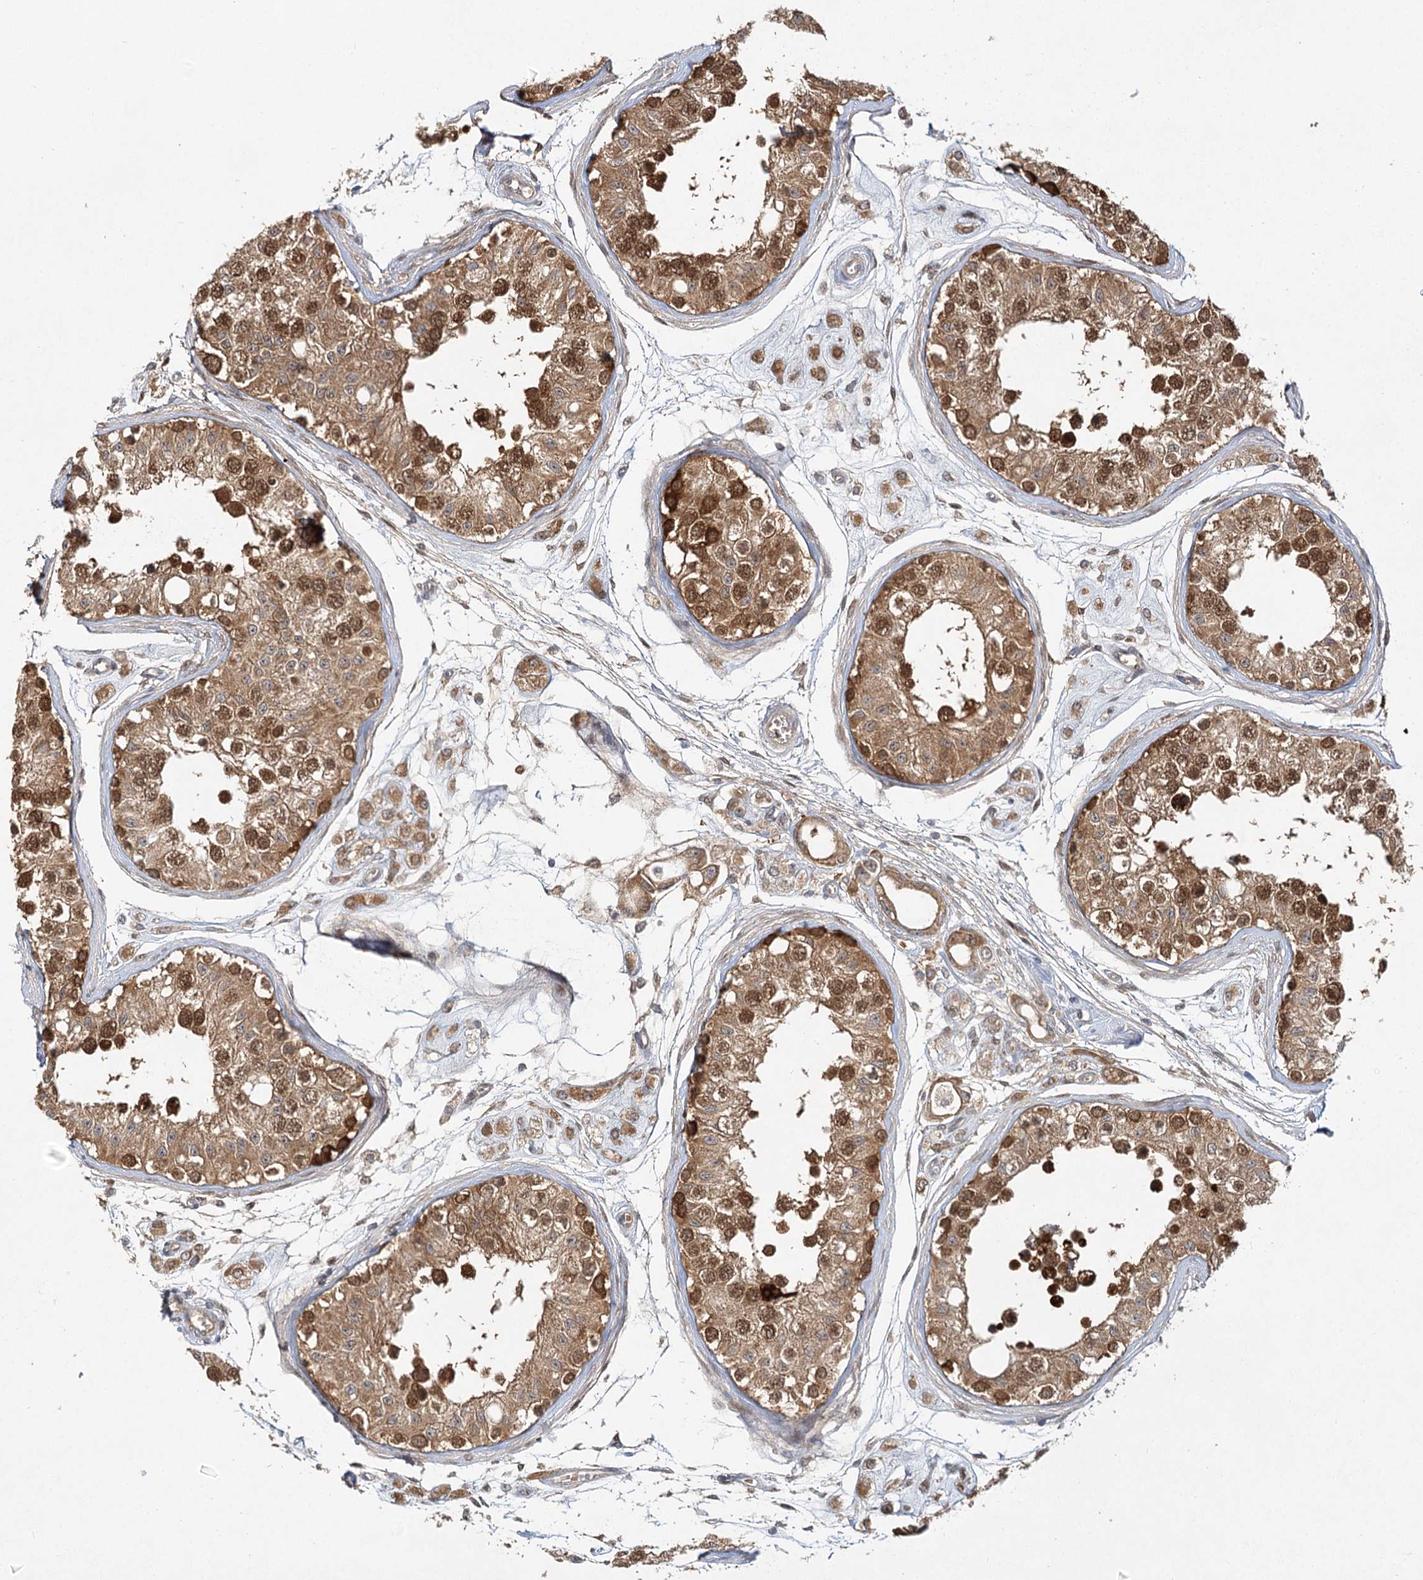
{"staining": {"intensity": "moderate", "quantity": ">75%", "location": "cytoplasmic/membranous"}, "tissue": "testis", "cell_type": "Cells in seminiferous ducts", "image_type": "normal", "snomed": [{"axis": "morphology", "description": "Normal tissue, NOS"}, {"axis": "morphology", "description": "Adenocarcinoma, metastatic, NOS"}, {"axis": "topography", "description": "Testis"}], "caption": "Immunohistochemistry of unremarkable human testis demonstrates medium levels of moderate cytoplasmic/membranous expression in about >75% of cells in seminiferous ducts. (IHC, brightfield microscopy, high magnification).", "gene": "INPP4B", "patient": {"sex": "male", "age": 26}}